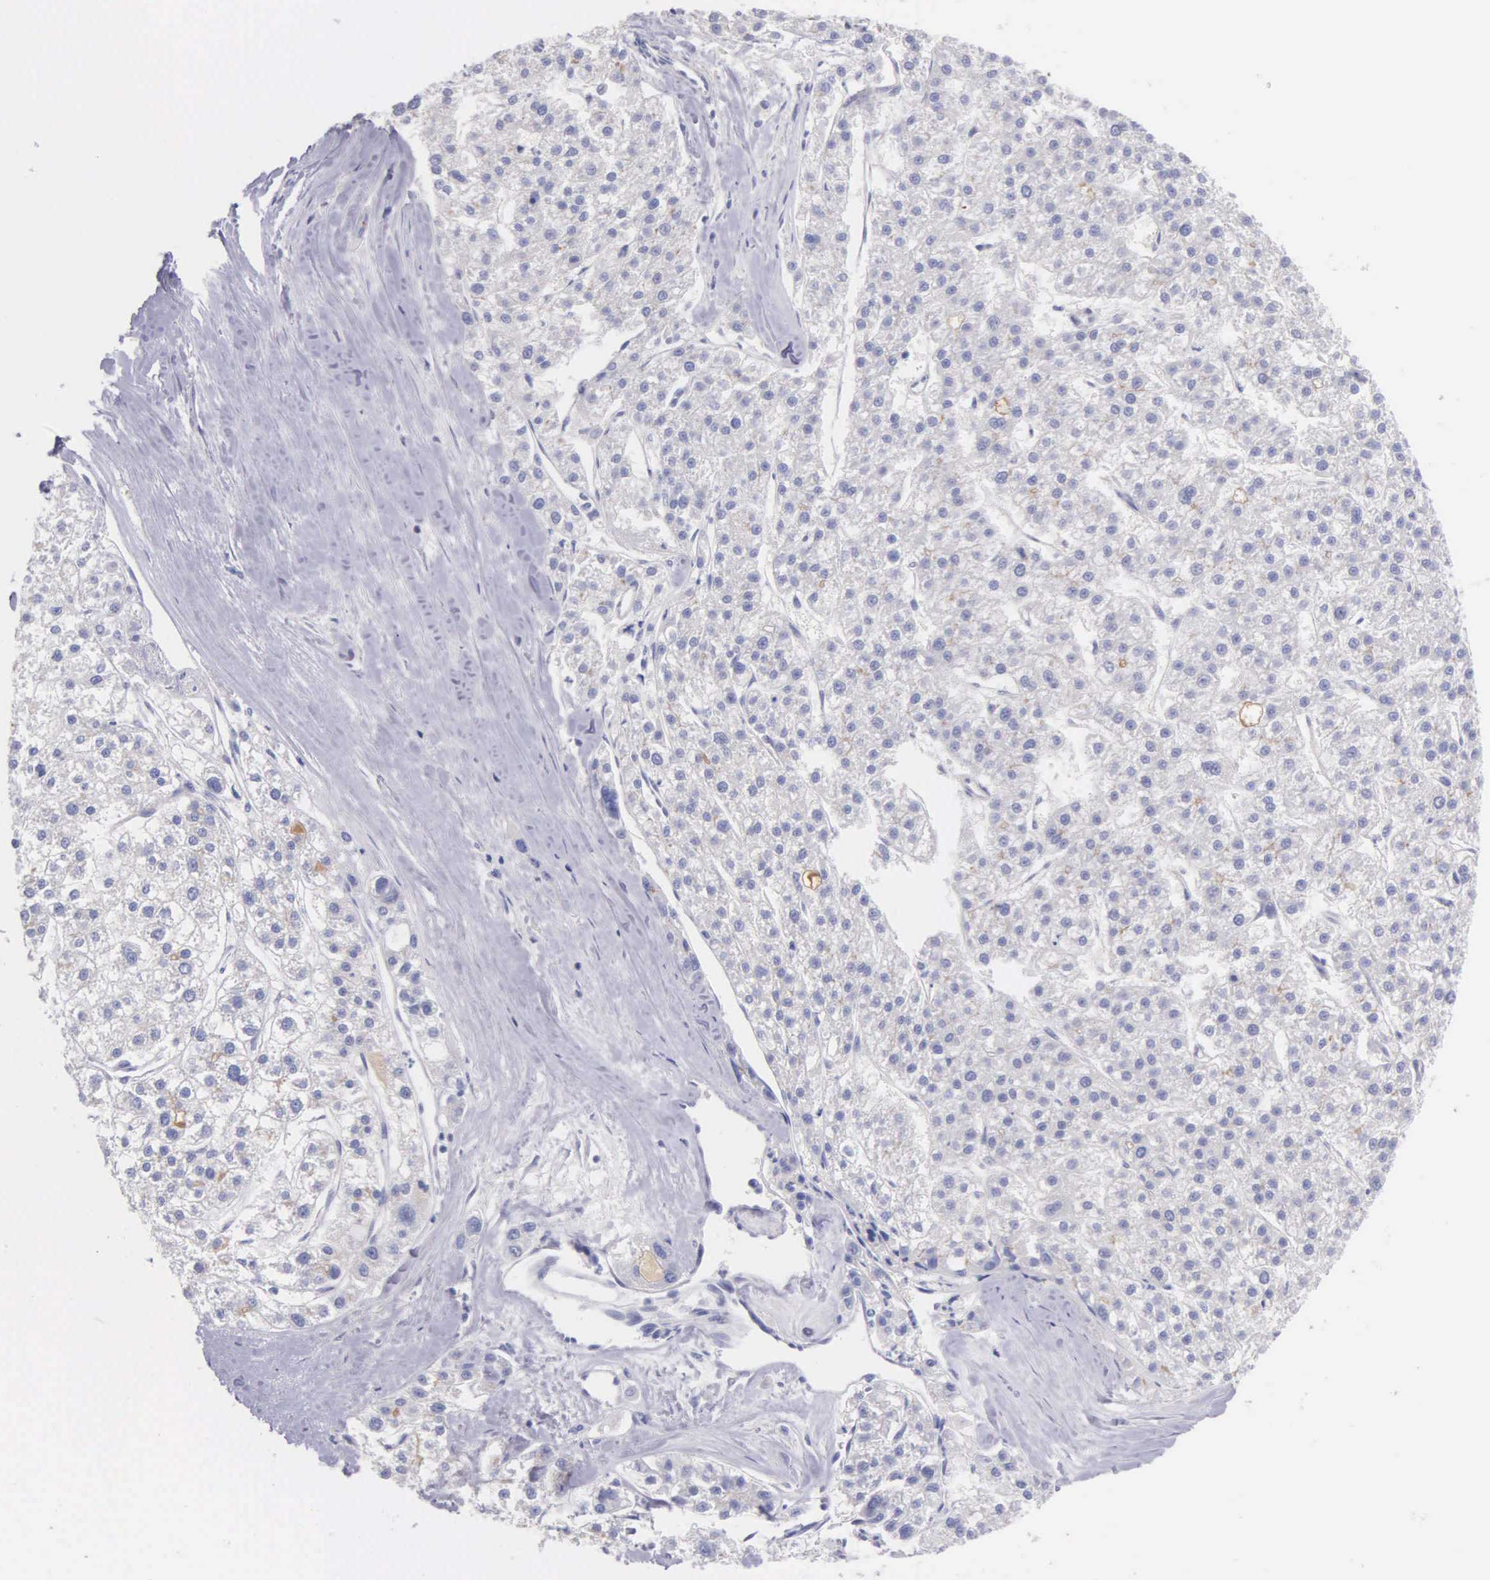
{"staining": {"intensity": "negative", "quantity": "none", "location": "none"}, "tissue": "liver cancer", "cell_type": "Tumor cells", "image_type": "cancer", "snomed": [{"axis": "morphology", "description": "Carcinoma, Hepatocellular, NOS"}, {"axis": "topography", "description": "Liver"}], "caption": "Tumor cells are negative for brown protein staining in liver hepatocellular carcinoma. (DAB (3,3'-diaminobenzidine) IHC, high magnification).", "gene": "GSTT2", "patient": {"sex": "female", "age": 85}}